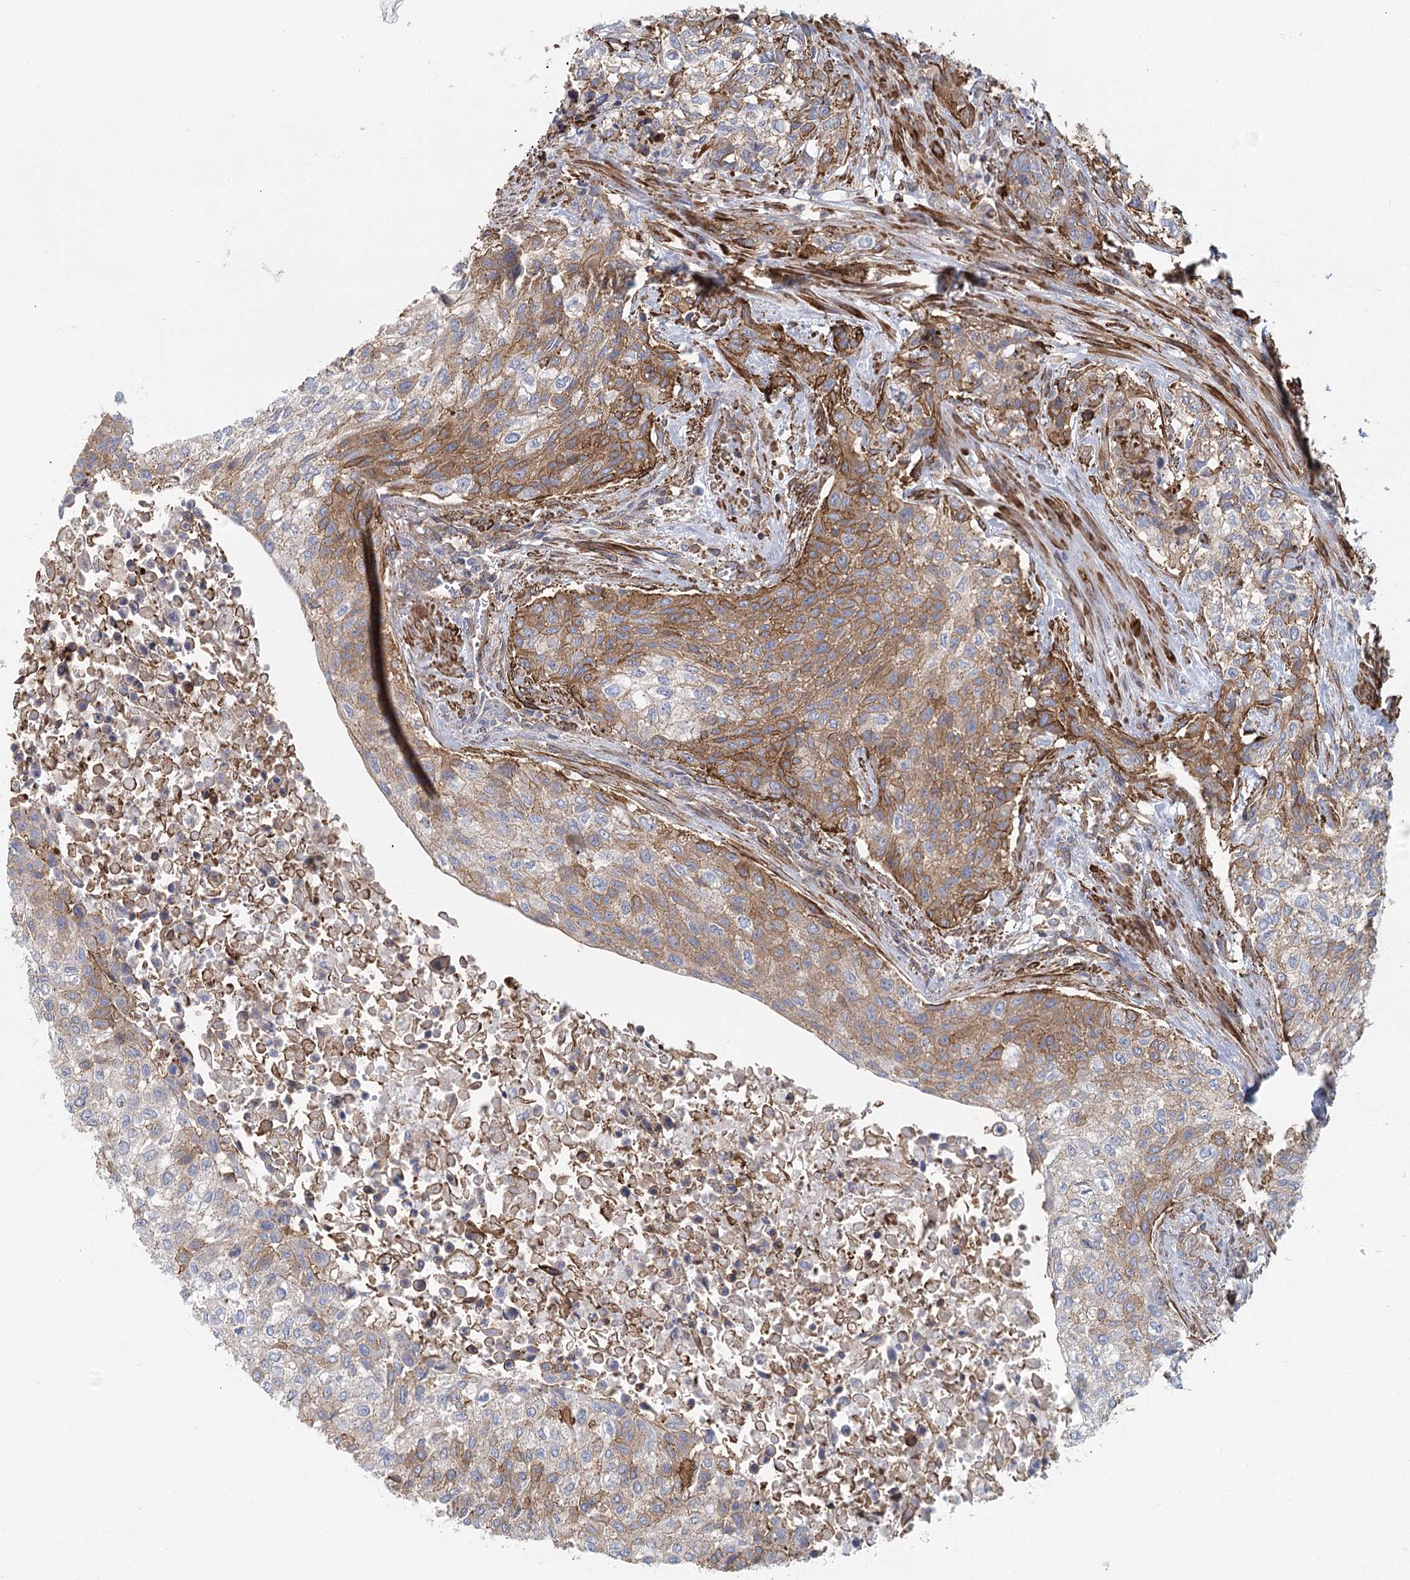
{"staining": {"intensity": "moderate", "quantity": "25%-75%", "location": "cytoplasmic/membranous"}, "tissue": "urothelial cancer", "cell_type": "Tumor cells", "image_type": "cancer", "snomed": [{"axis": "morphology", "description": "Normal tissue, NOS"}, {"axis": "morphology", "description": "Urothelial carcinoma, NOS"}, {"axis": "topography", "description": "Urinary bladder"}, {"axis": "topography", "description": "Peripheral nerve tissue"}], "caption": "Immunohistochemistry (IHC) (DAB (3,3'-diaminobenzidine)) staining of human transitional cell carcinoma demonstrates moderate cytoplasmic/membranous protein staining in about 25%-75% of tumor cells.", "gene": "IFT46", "patient": {"sex": "male", "age": 35}}